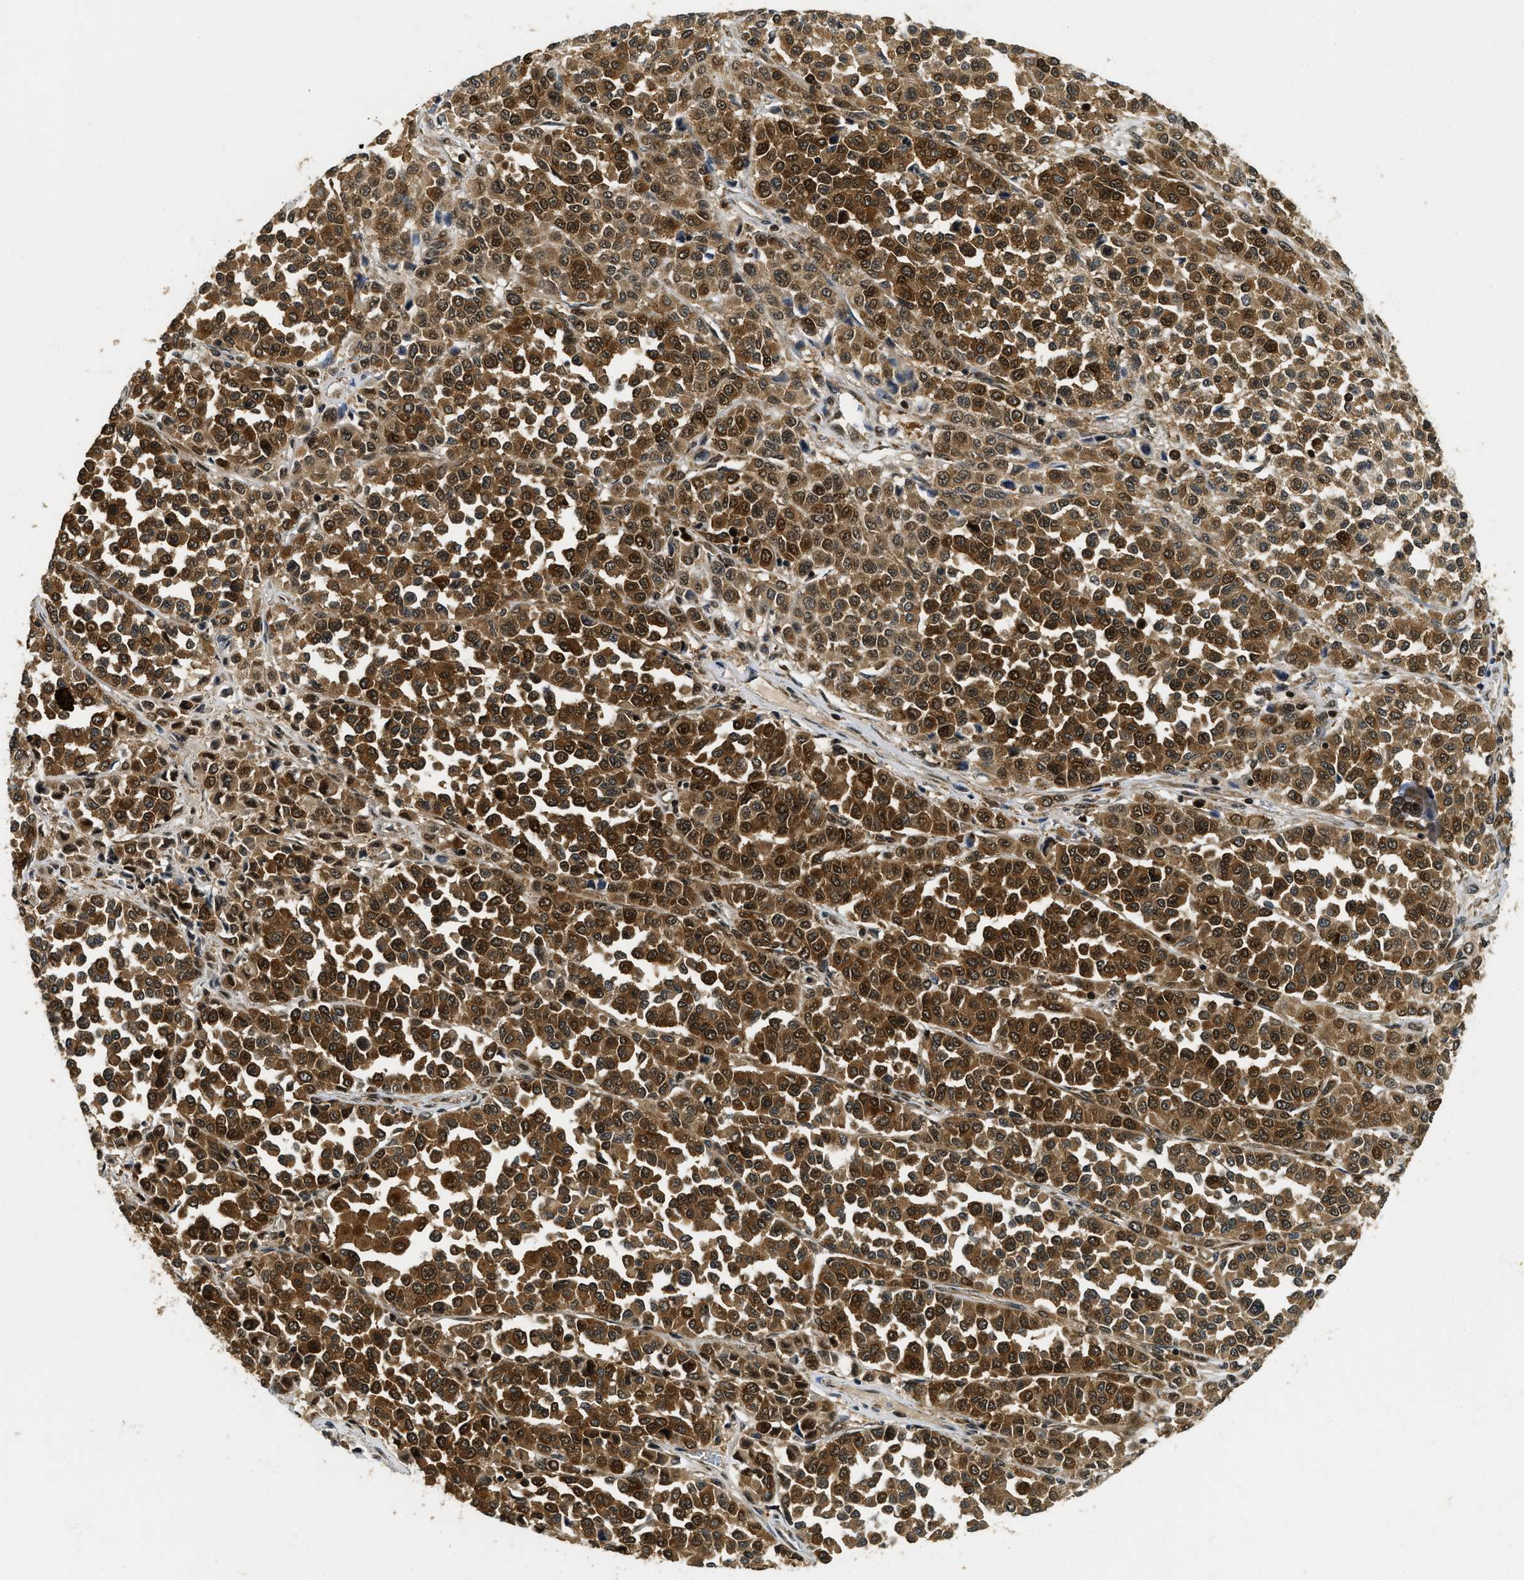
{"staining": {"intensity": "moderate", "quantity": ">75%", "location": "cytoplasmic/membranous,nuclear"}, "tissue": "melanoma", "cell_type": "Tumor cells", "image_type": "cancer", "snomed": [{"axis": "morphology", "description": "Malignant melanoma, Metastatic site"}, {"axis": "topography", "description": "Pancreas"}], "caption": "Moderate cytoplasmic/membranous and nuclear positivity for a protein is identified in approximately >75% of tumor cells of malignant melanoma (metastatic site) using immunohistochemistry.", "gene": "ADSL", "patient": {"sex": "female", "age": 30}}